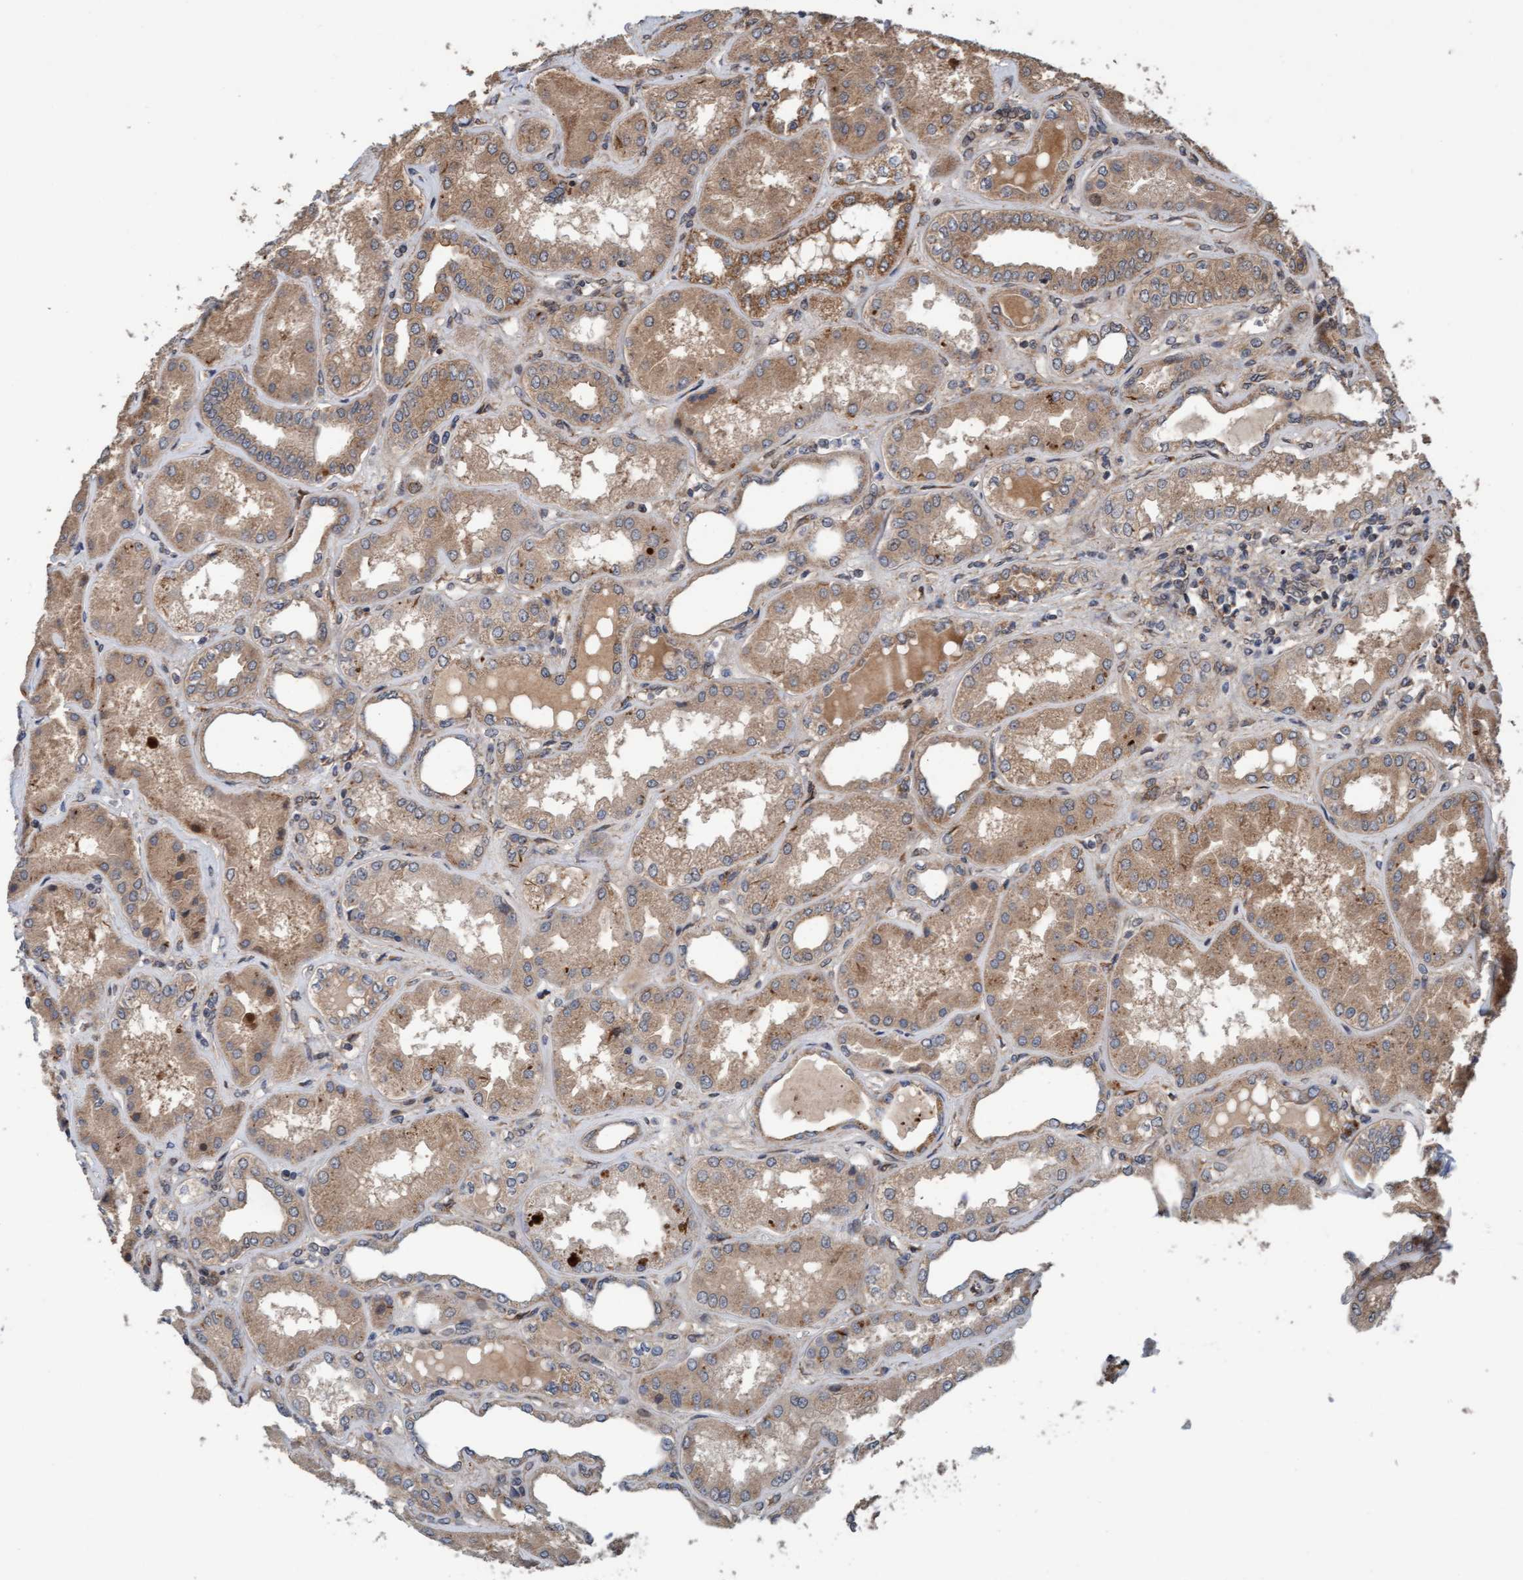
{"staining": {"intensity": "moderate", "quantity": ">75%", "location": "cytoplasmic/membranous"}, "tissue": "kidney", "cell_type": "Cells in glomeruli", "image_type": "normal", "snomed": [{"axis": "morphology", "description": "Normal tissue, NOS"}, {"axis": "topography", "description": "Kidney"}], "caption": "Cells in glomeruli exhibit moderate cytoplasmic/membranous expression in about >75% of cells in unremarkable kidney.", "gene": "MLXIP", "patient": {"sex": "female", "age": 56}}